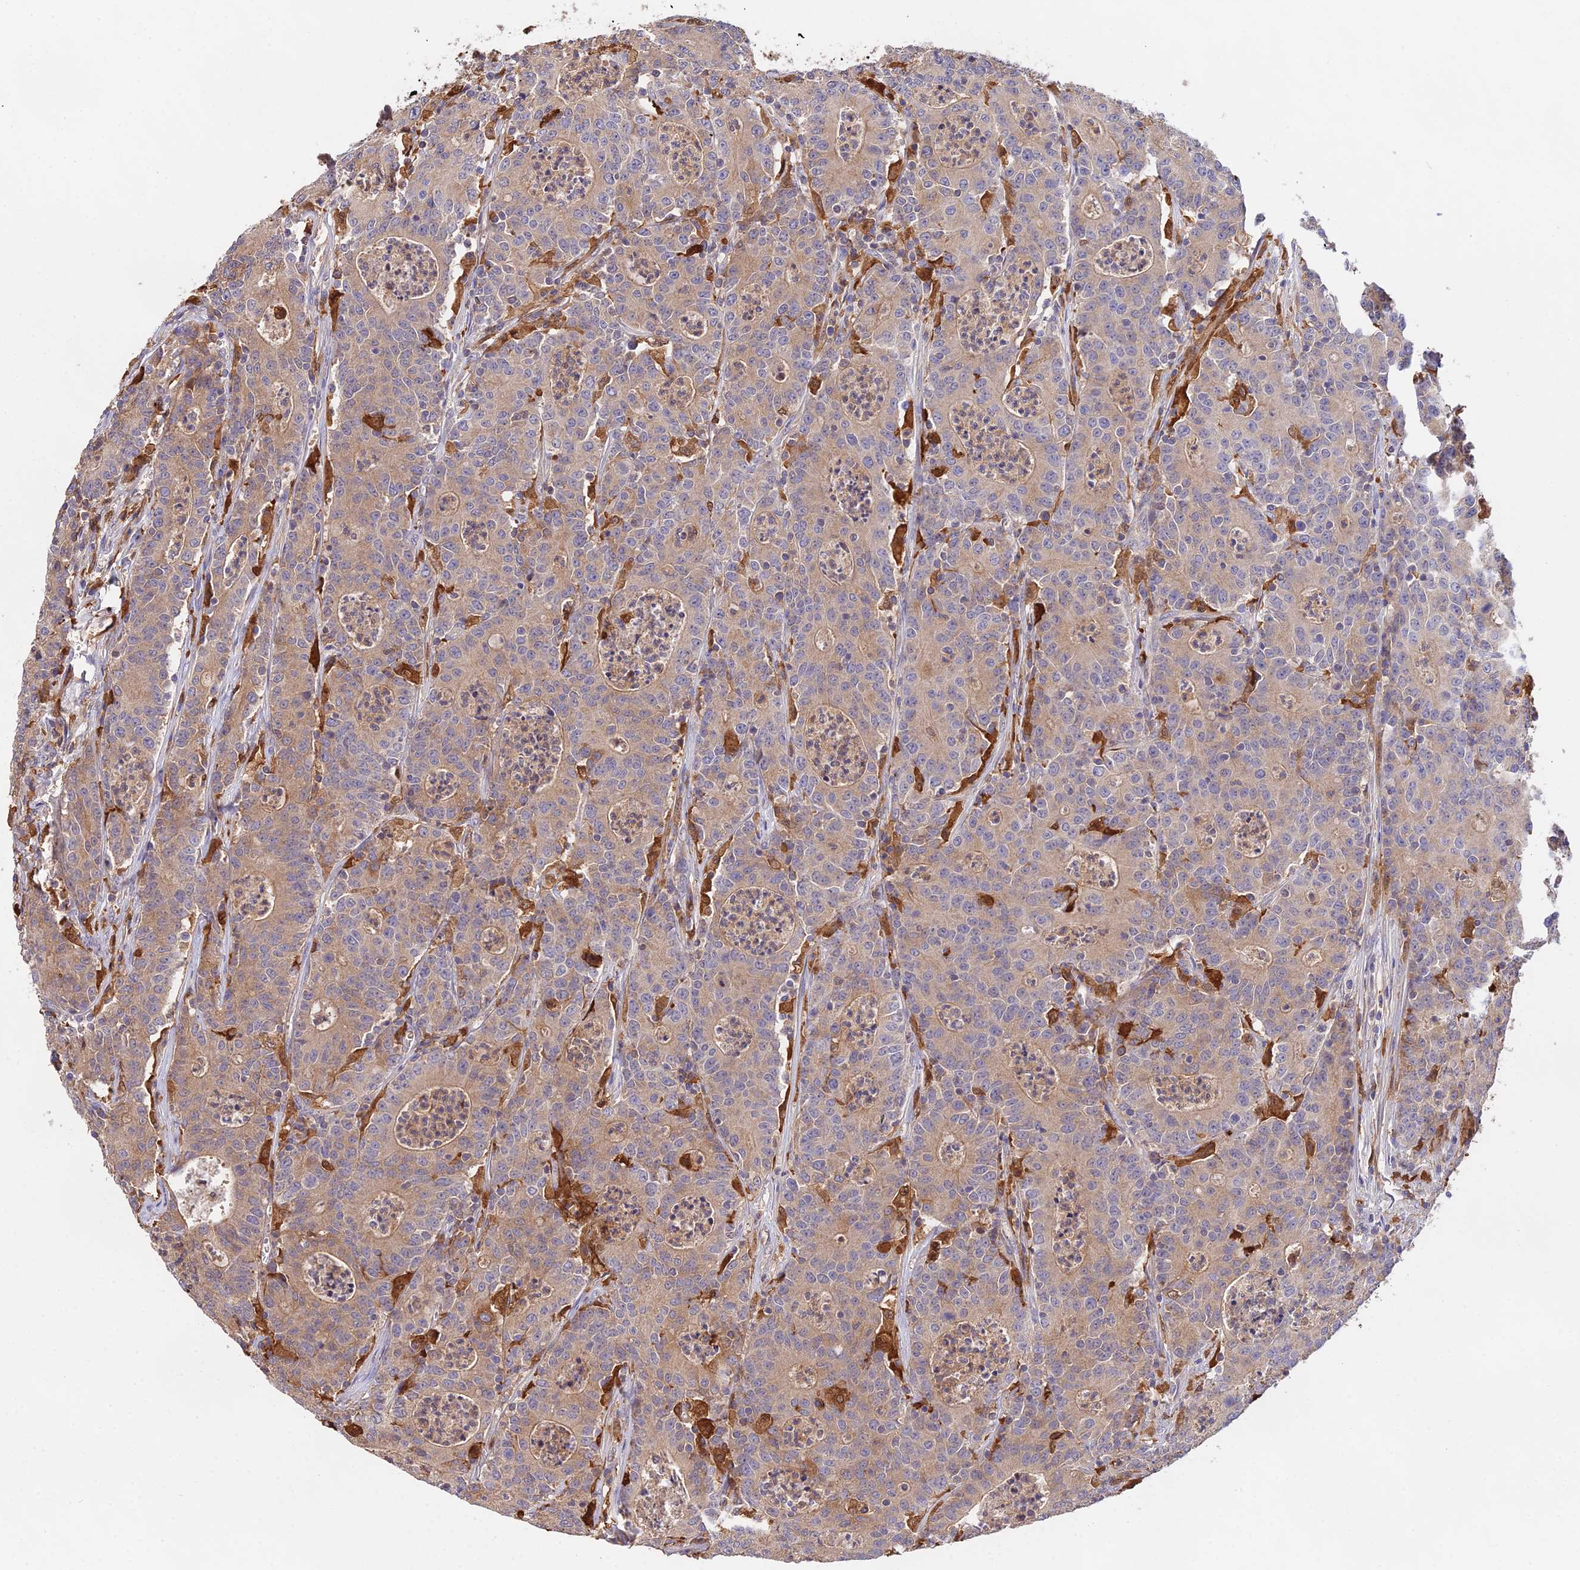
{"staining": {"intensity": "moderate", "quantity": ">75%", "location": "cytoplasmic/membranous"}, "tissue": "colorectal cancer", "cell_type": "Tumor cells", "image_type": "cancer", "snomed": [{"axis": "morphology", "description": "Adenocarcinoma, NOS"}, {"axis": "topography", "description": "Colon"}], "caption": "Moderate cytoplasmic/membranous protein positivity is identified in about >75% of tumor cells in colorectal adenocarcinoma. (DAB IHC with brightfield microscopy, high magnification).", "gene": "FBP1", "patient": {"sex": "male", "age": 83}}